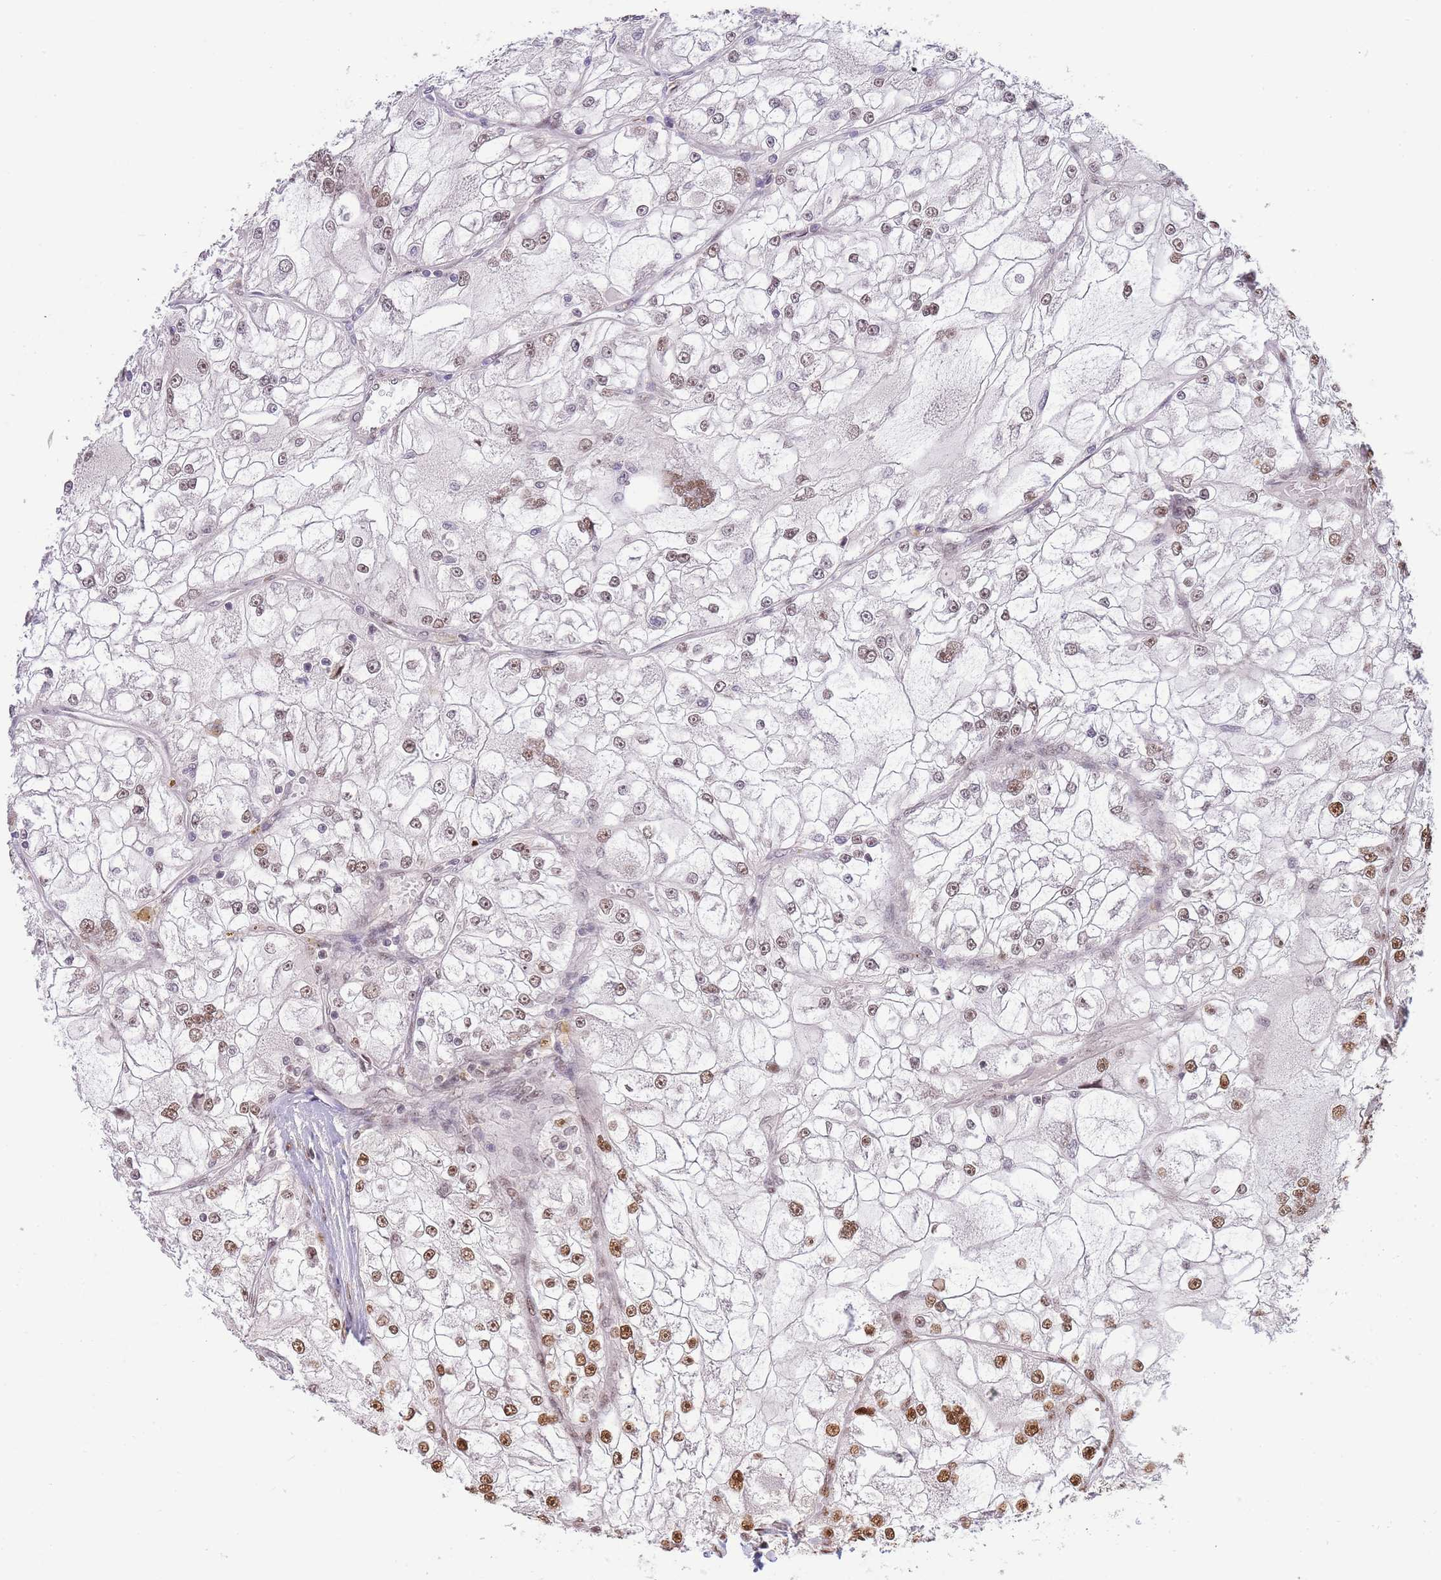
{"staining": {"intensity": "moderate", "quantity": "25%-75%", "location": "nuclear"}, "tissue": "renal cancer", "cell_type": "Tumor cells", "image_type": "cancer", "snomed": [{"axis": "morphology", "description": "Adenocarcinoma, NOS"}, {"axis": "topography", "description": "Kidney"}], "caption": "This is a photomicrograph of immunohistochemistry (IHC) staining of renal cancer (adenocarcinoma), which shows moderate expression in the nuclear of tumor cells.", "gene": "PRKDC", "patient": {"sex": "female", "age": 72}}